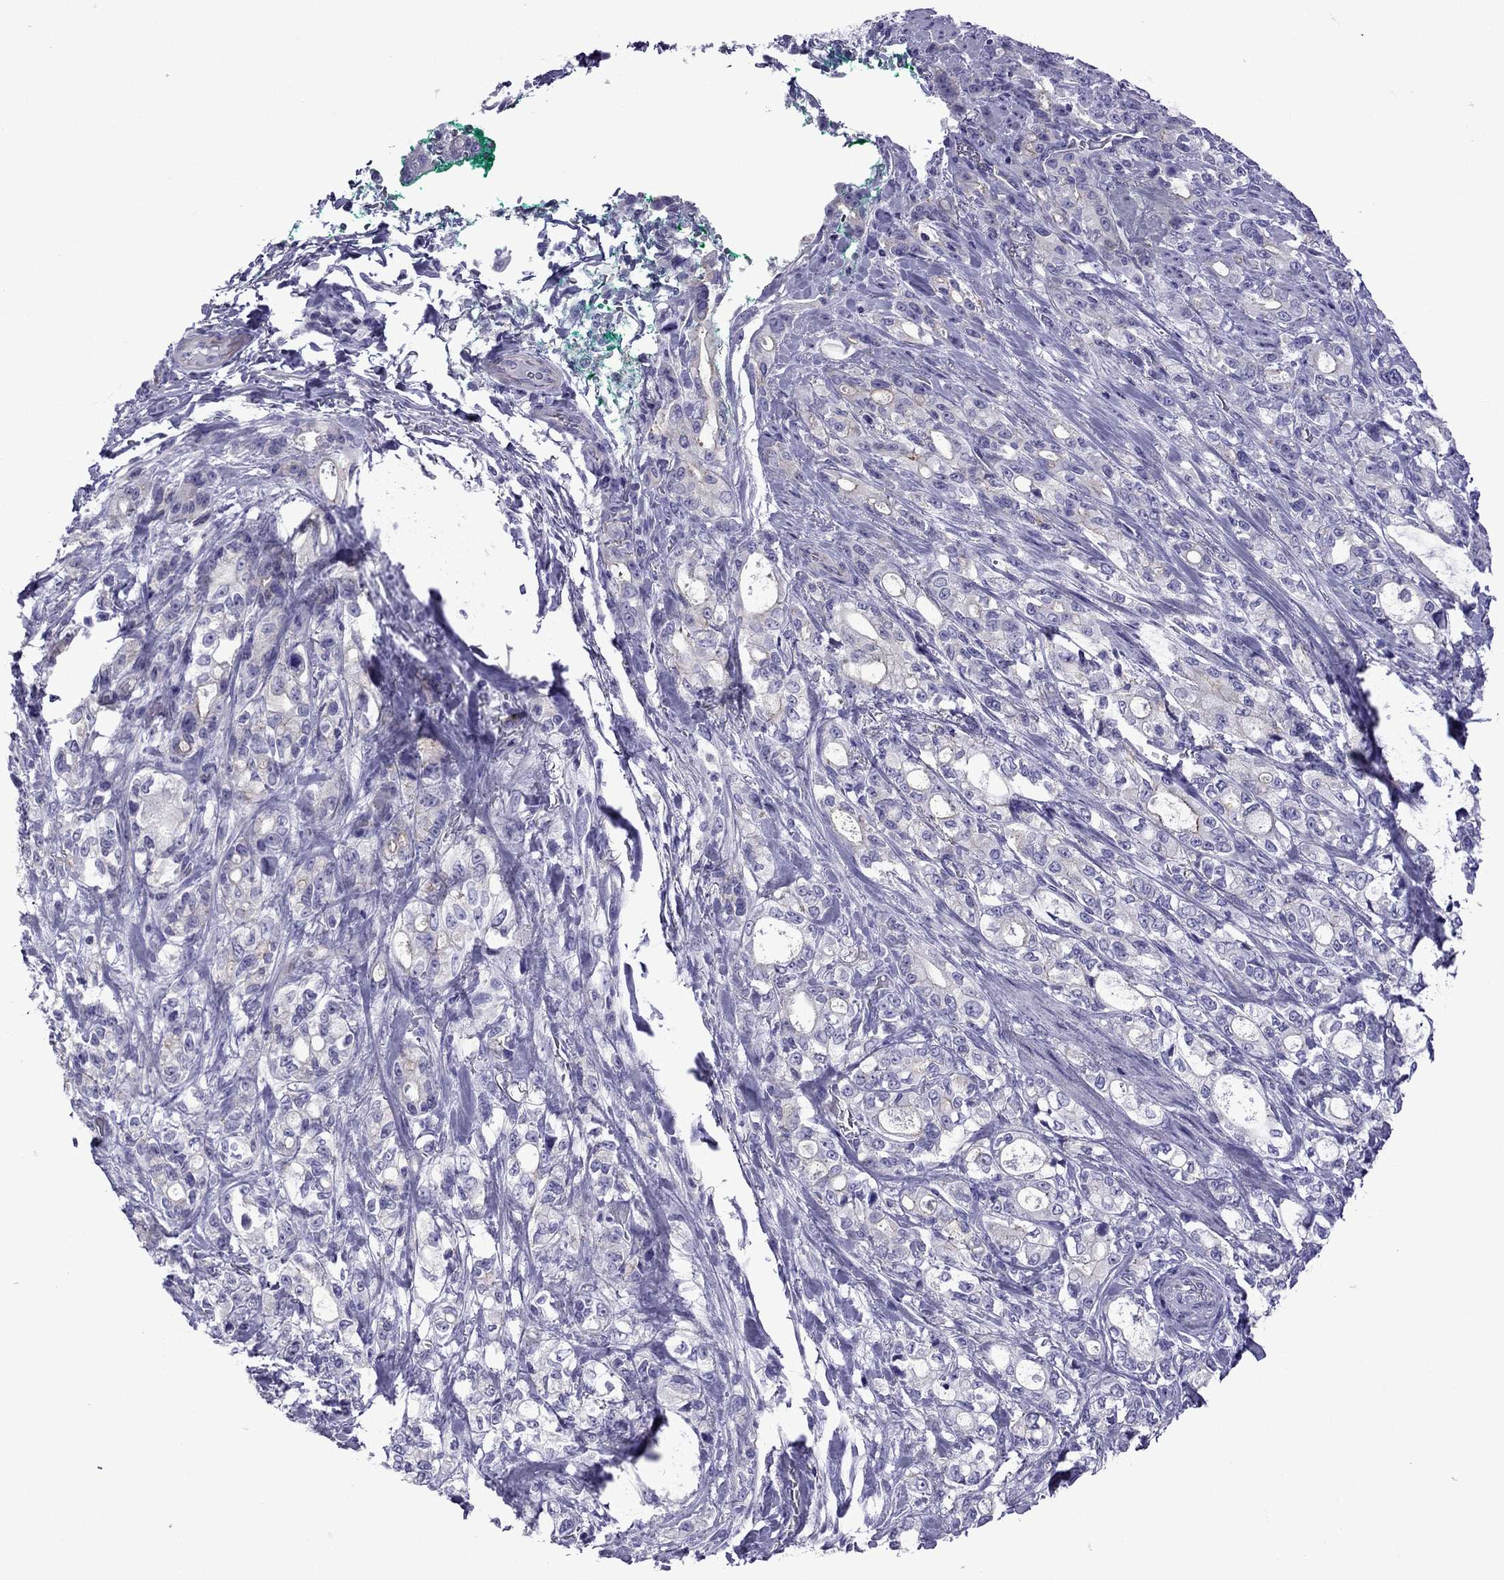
{"staining": {"intensity": "negative", "quantity": "none", "location": "none"}, "tissue": "stomach cancer", "cell_type": "Tumor cells", "image_type": "cancer", "snomed": [{"axis": "morphology", "description": "Adenocarcinoma, NOS"}, {"axis": "topography", "description": "Stomach"}], "caption": "There is no significant expression in tumor cells of stomach cancer (adenocarcinoma).", "gene": "MYL11", "patient": {"sex": "male", "age": 63}}